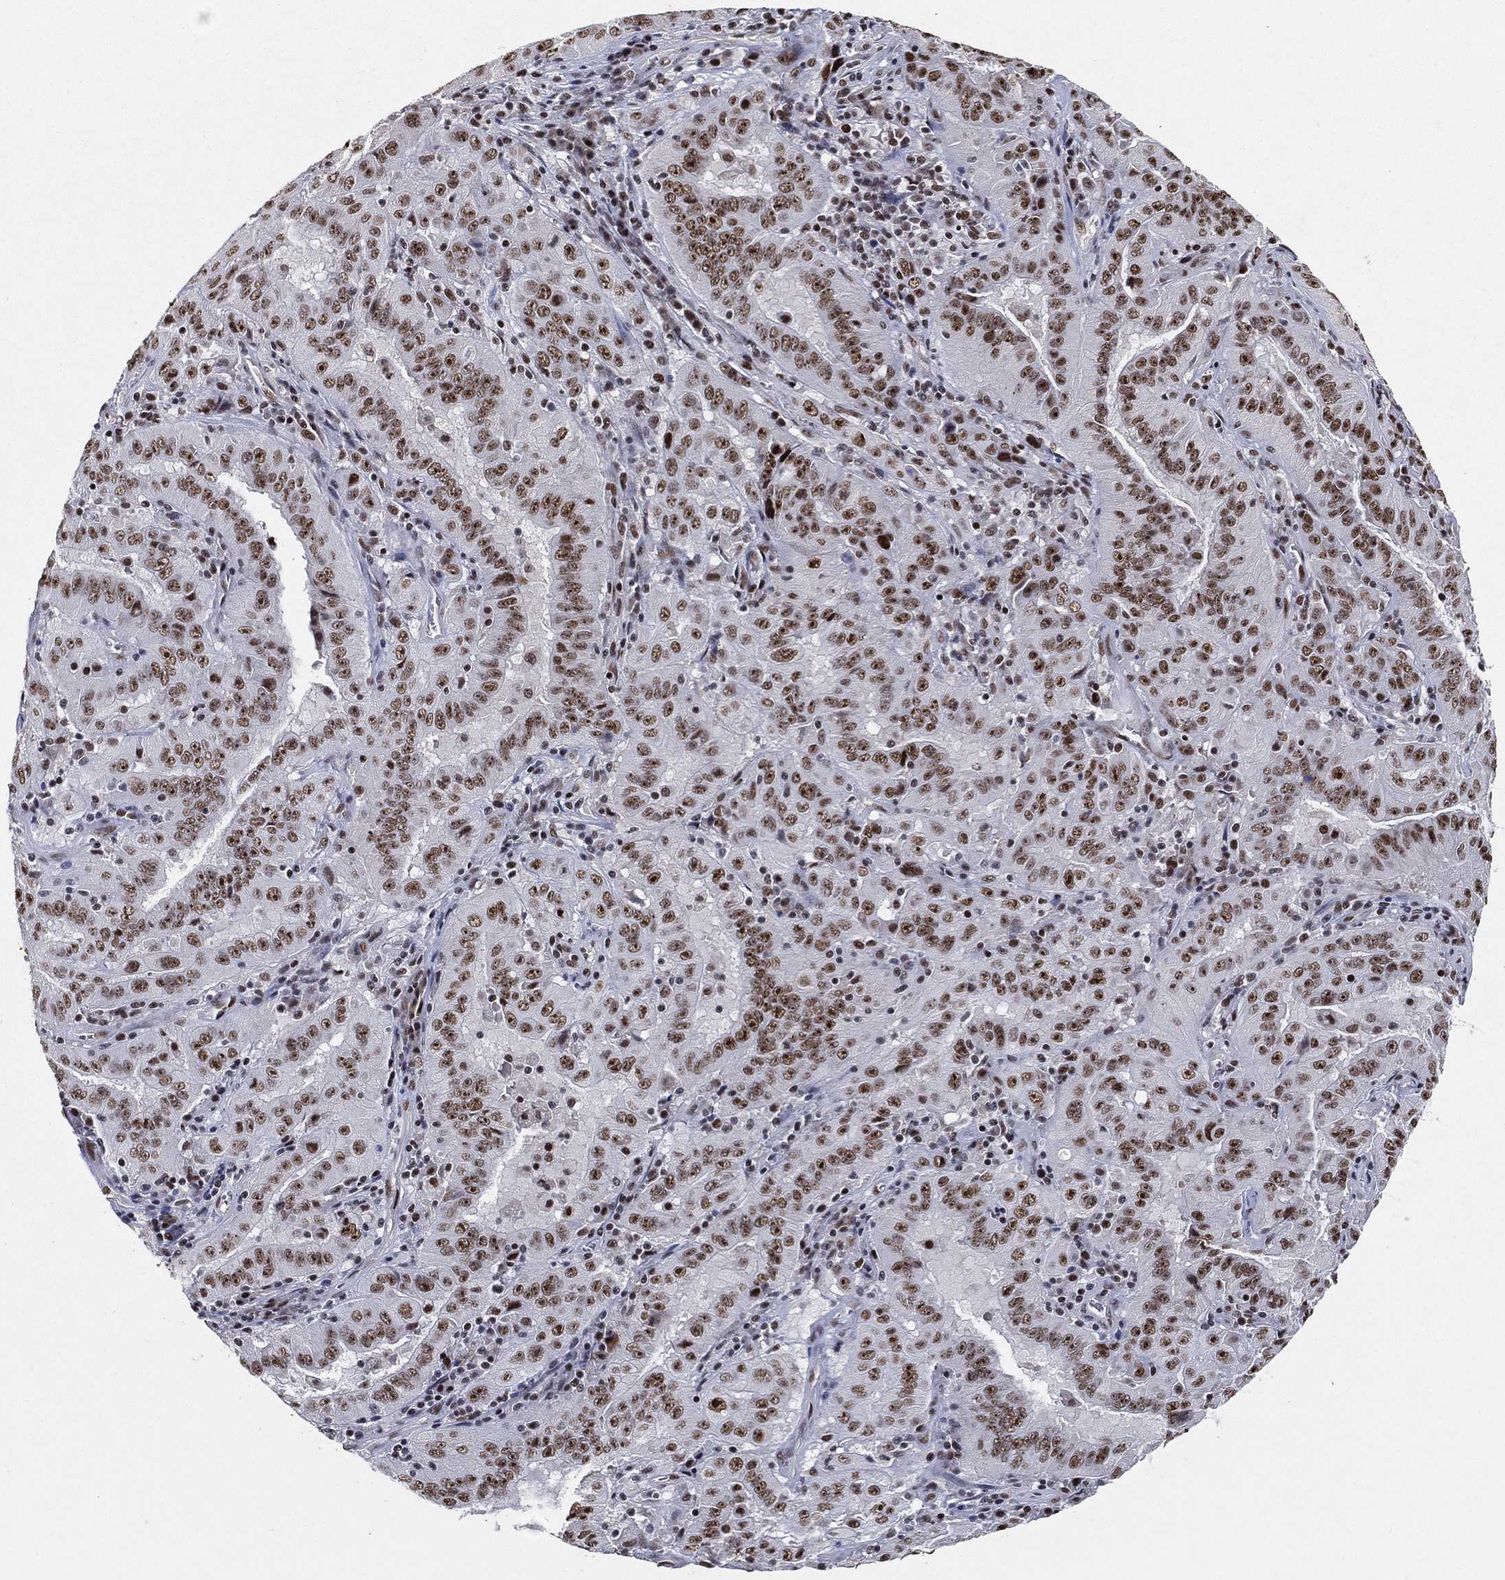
{"staining": {"intensity": "moderate", "quantity": ">75%", "location": "nuclear"}, "tissue": "pancreatic cancer", "cell_type": "Tumor cells", "image_type": "cancer", "snomed": [{"axis": "morphology", "description": "Adenocarcinoma, NOS"}, {"axis": "topography", "description": "Pancreas"}], "caption": "Immunohistochemistry (IHC) of pancreatic cancer reveals medium levels of moderate nuclear positivity in about >75% of tumor cells.", "gene": "DDX27", "patient": {"sex": "male", "age": 63}}